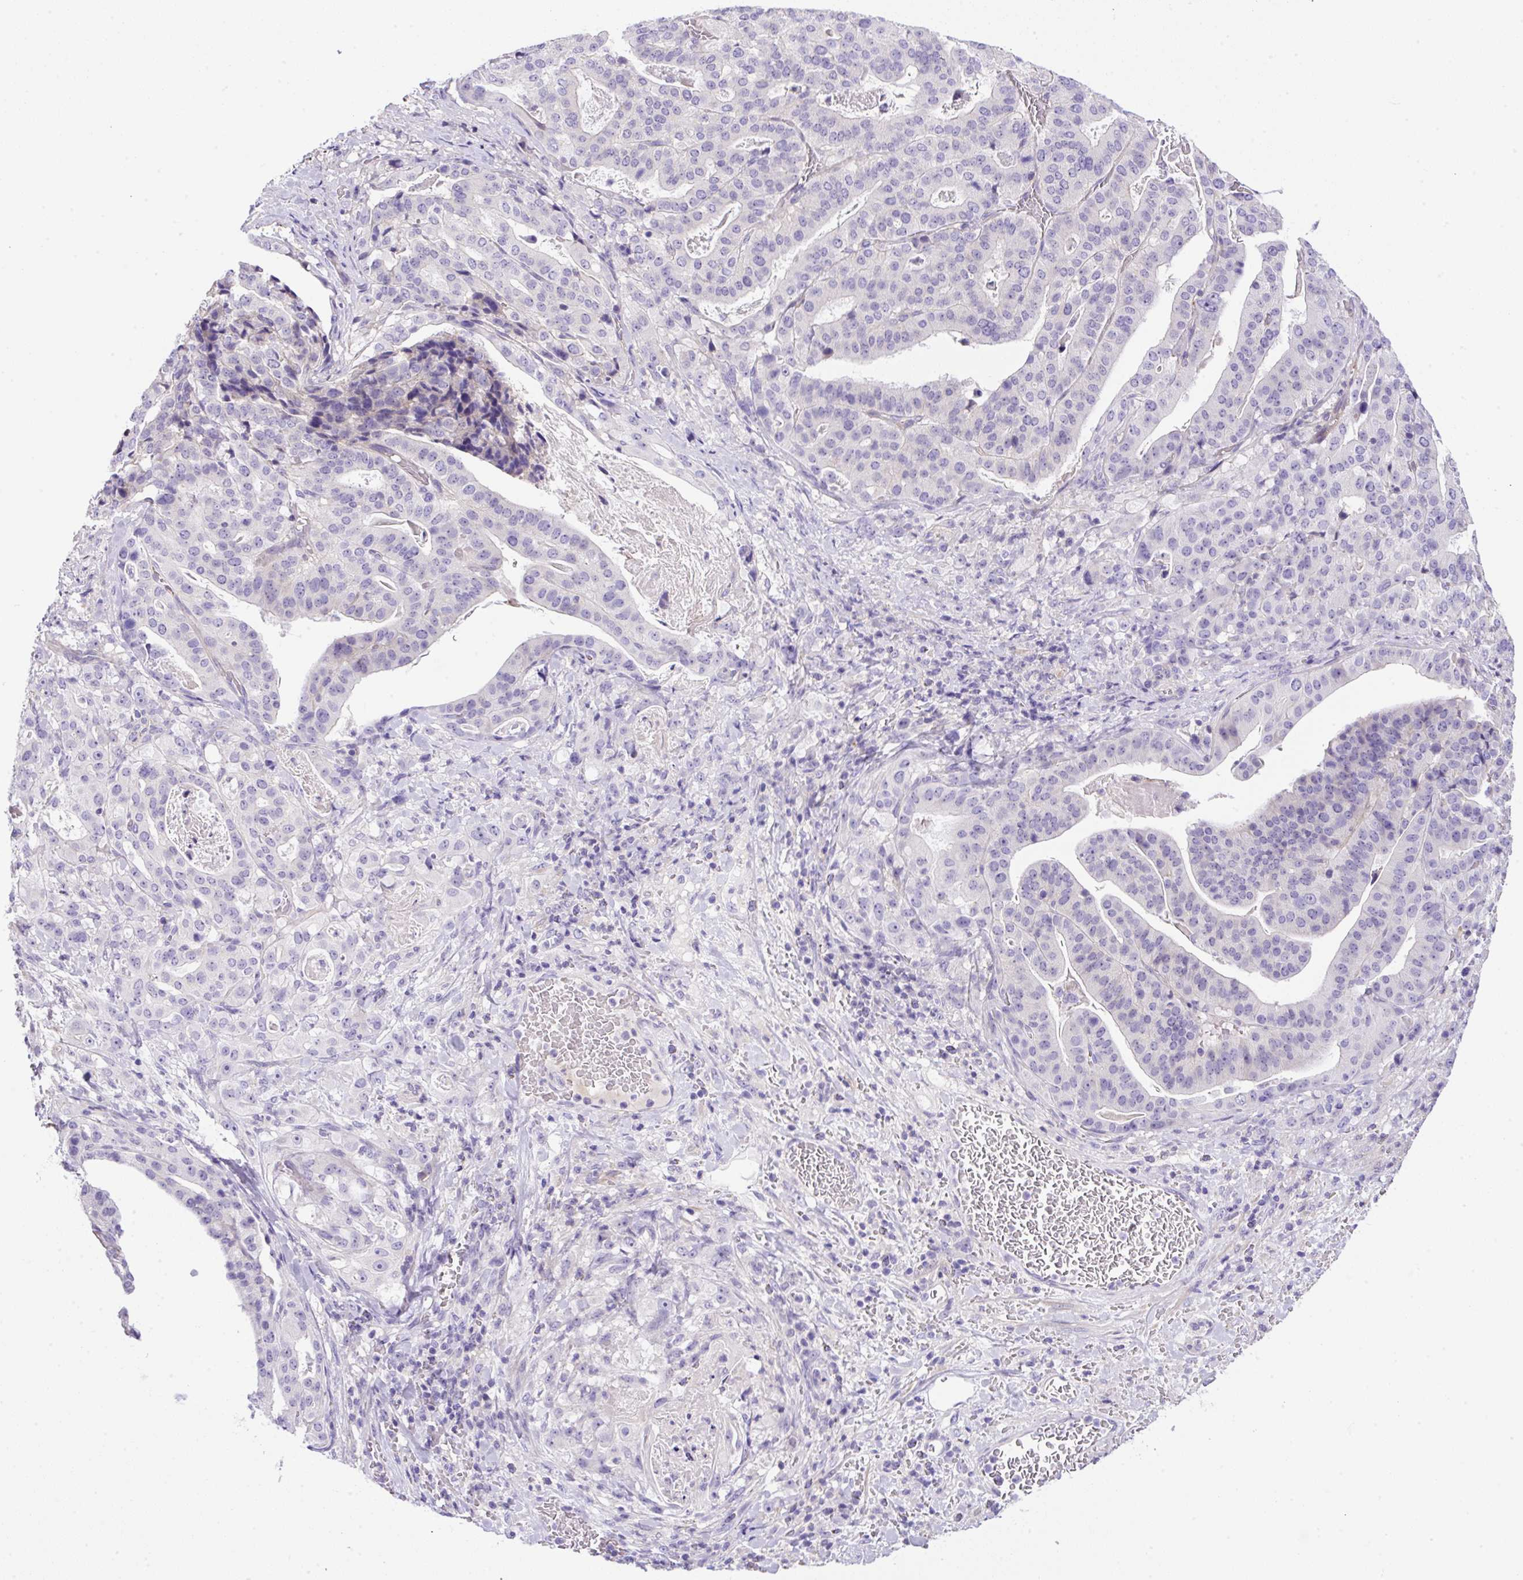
{"staining": {"intensity": "negative", "quantity": "none", "location": "none"}, "tissue": "stomach cancer", "cell_type": "Tumor cells", "image_type": "cancer", "snomed": [{"axis": "morphology", "description": "Adenocarcinoma, NOS"}, {"axis": "topography", "description": "Stomach"}], "caption": "The photomicrograph reveals no staining of tumor cells in stomach adenocarcinoma.", "gene": "NPTN", "patient": {"sex": "male", "age": 48}}